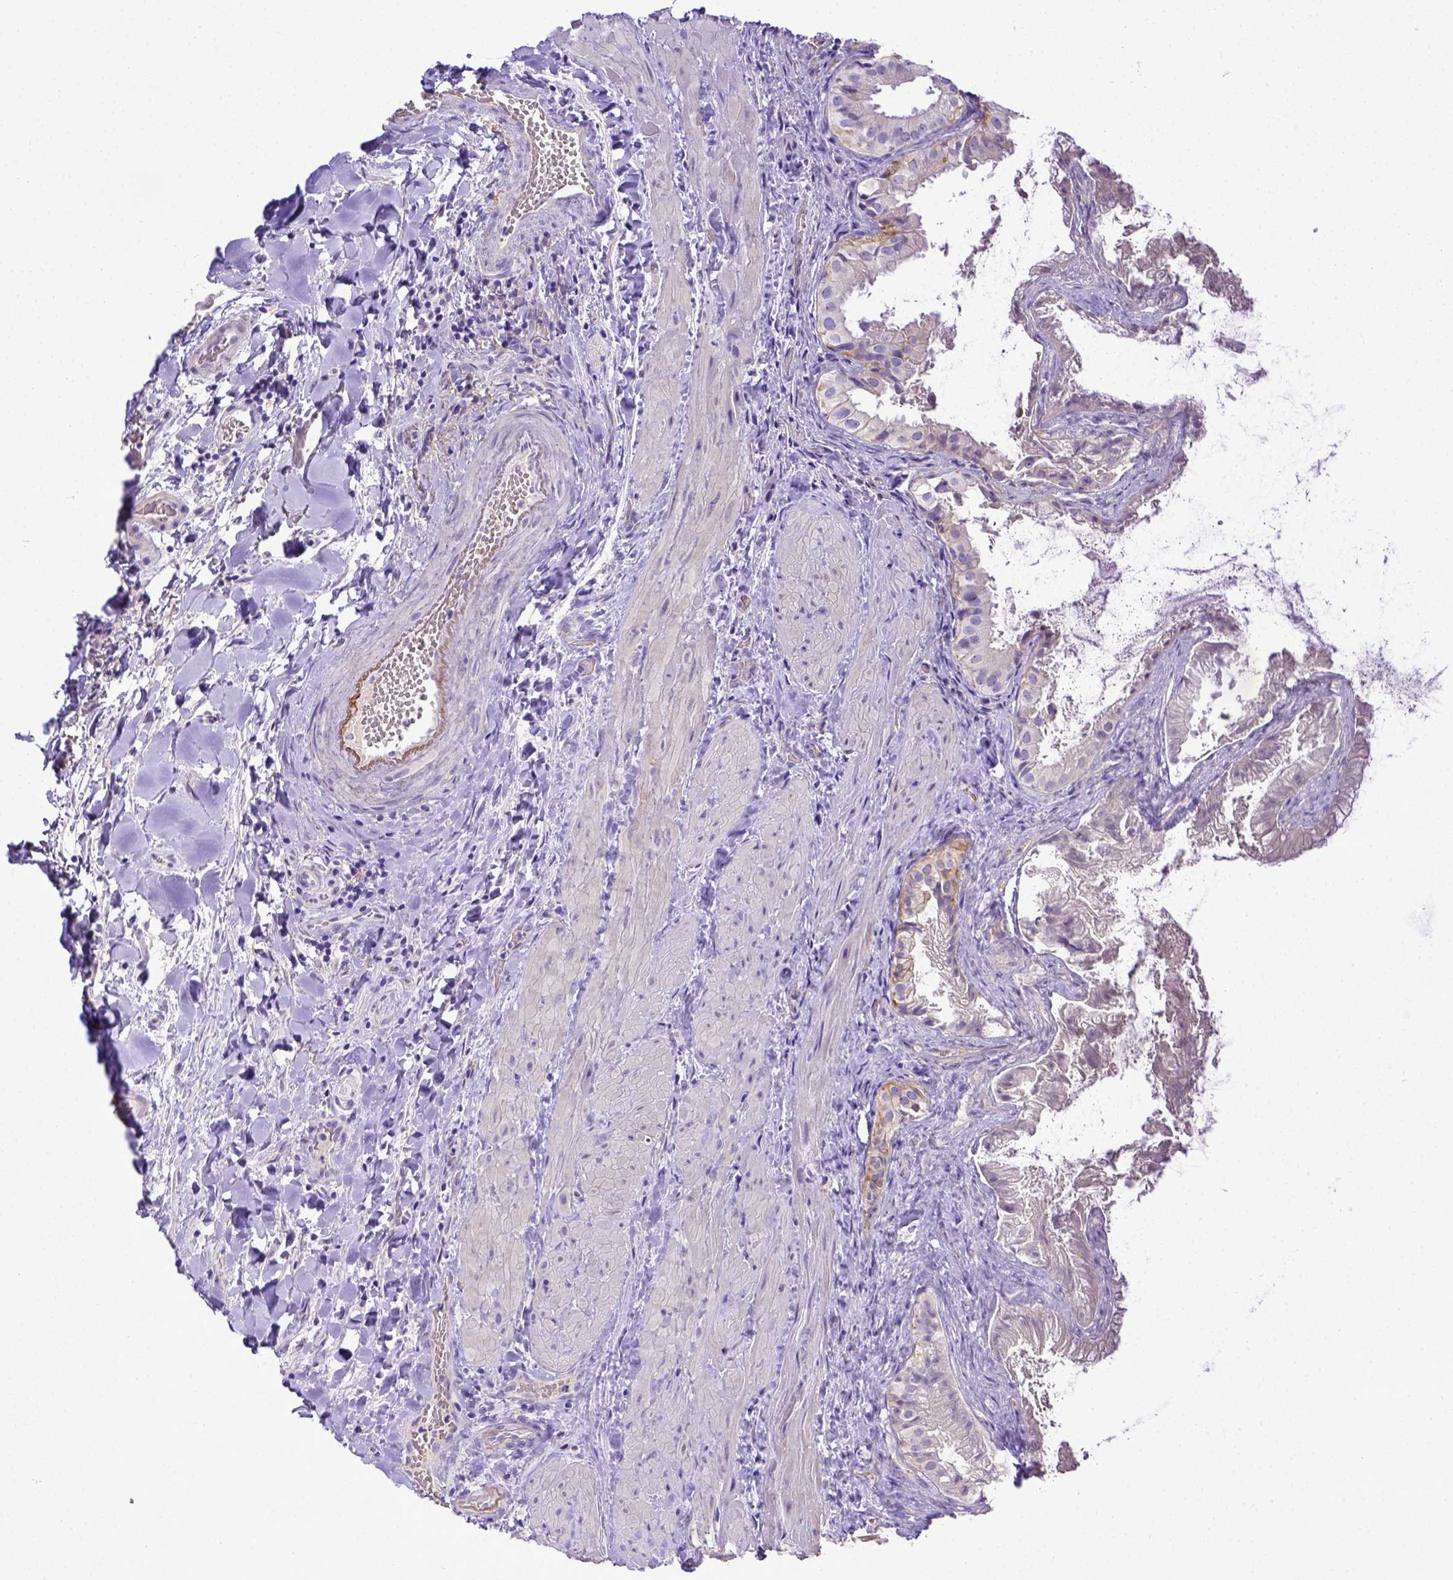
{"staining": {"intensity": "moderate", "quantity": "<25%", "location": "cytoplasmic/membranous"}, "tissue": "gallbladder", "cell_type": "Glandular cells", "image_type": "normal", "snomed": [{"axis": "morphology", "description": "Normal tissue, NOS"}, {"axis": "topography", "description": "Gallbladder"}], "caption": "High-power microscopy captured an immunohistochemistry histopathology image of benign gallbladder, revealing moderate cytoplasmic/membranous staining in approximately <25% of glandular cells. (IHC, brightfield microscopy, high magnification).", "gene": "BTN1A1", "patient": {"sex": "male", "age": 70}}